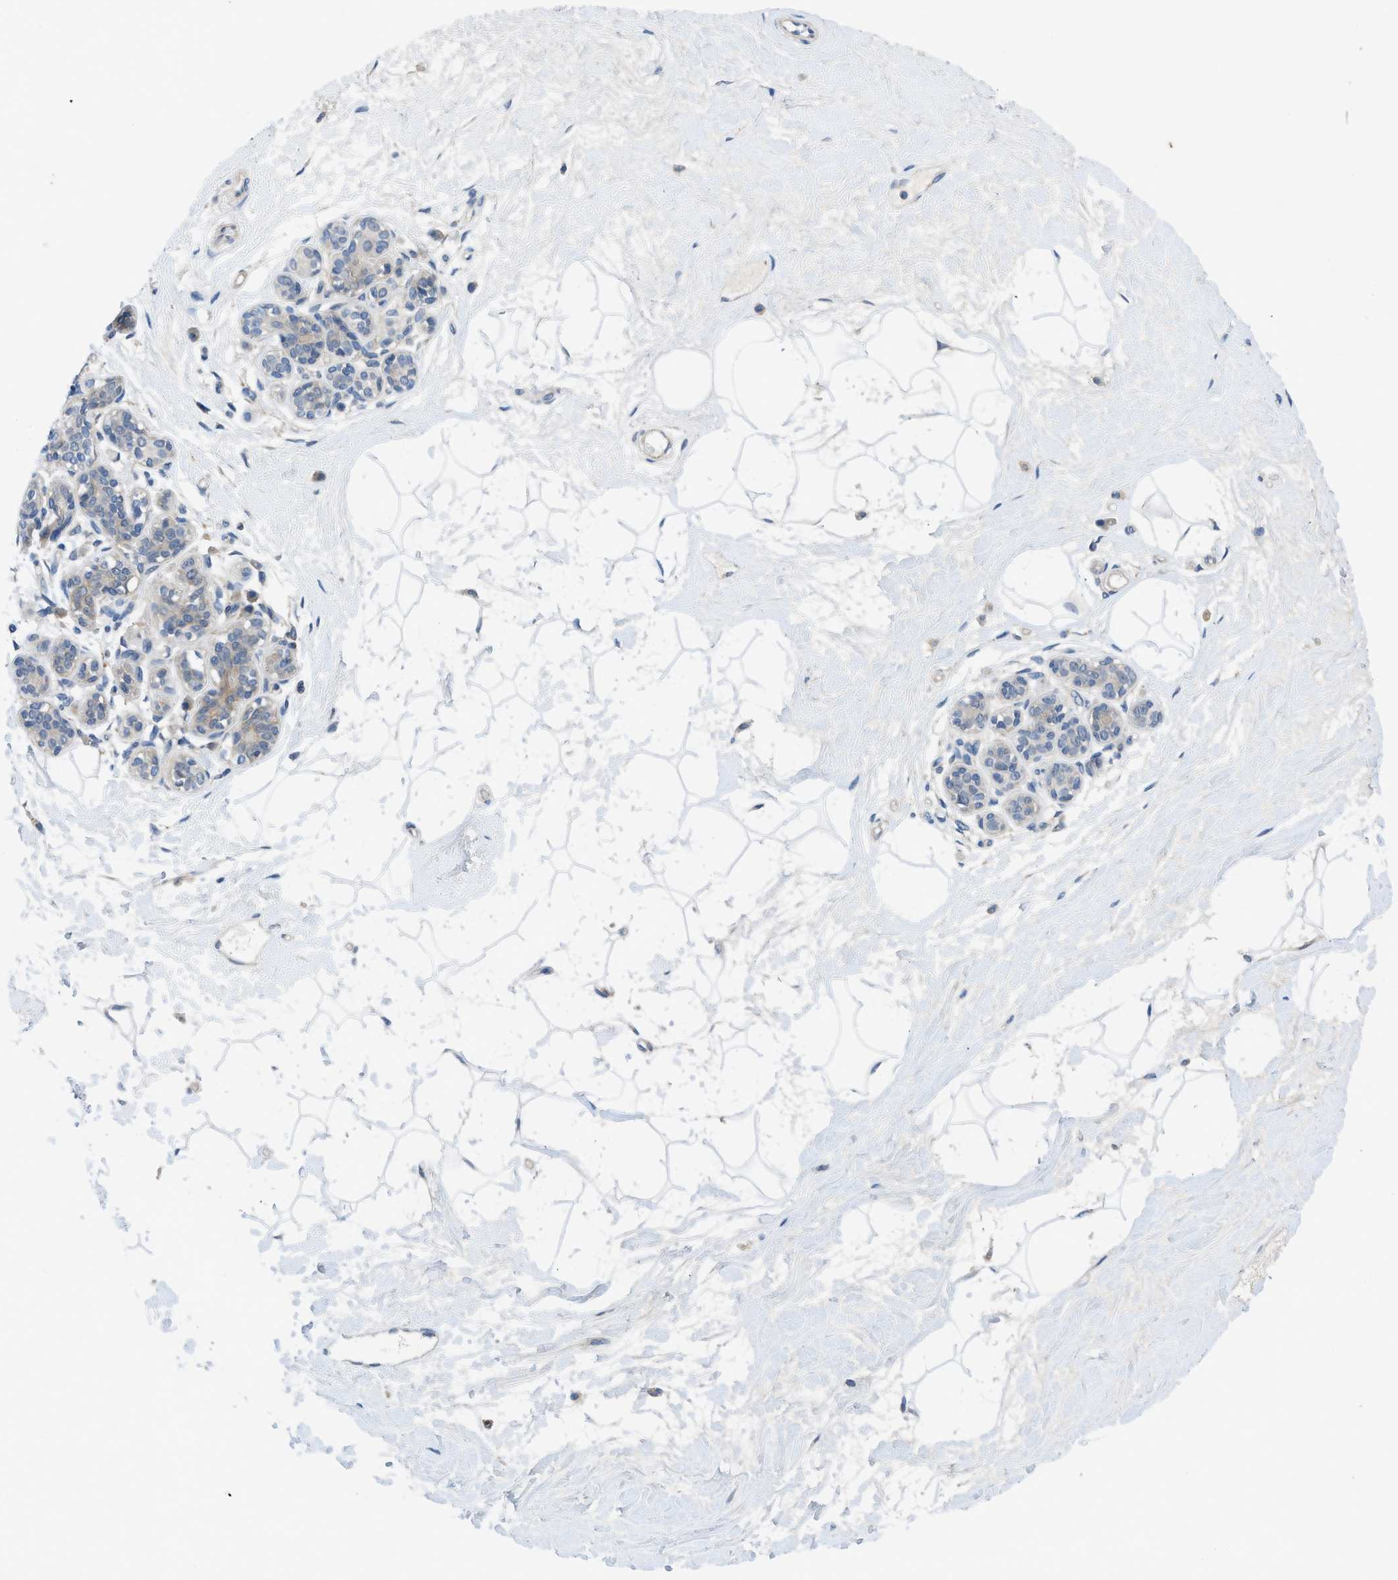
{"staining": {"intensity": "negative", "quantity": "none", "location": "none"}, "tissue": "breast", "cell_type": "Adipocytes", "image_type": "normal", "snomed": [{"axis": "morphology", "description": "Normal tissue, NOS"}, {"axis": "morphology", "description": "Lobular carcinoma"}, {"axis": "topography", "description": "Breast"}], "caption": "Unremarkable breast was stained to show a protein in brown. There is no significant positivity in adipocytes. The staining was performed using DAB (3,3'-diaminobenzidine) to visualize the protein expression in brown, while the nuclei were stained in blue with hematoxylin (Magnification: 20x).", "gene": "PANX1", "patient": {"sex": "female", "age": 59}}